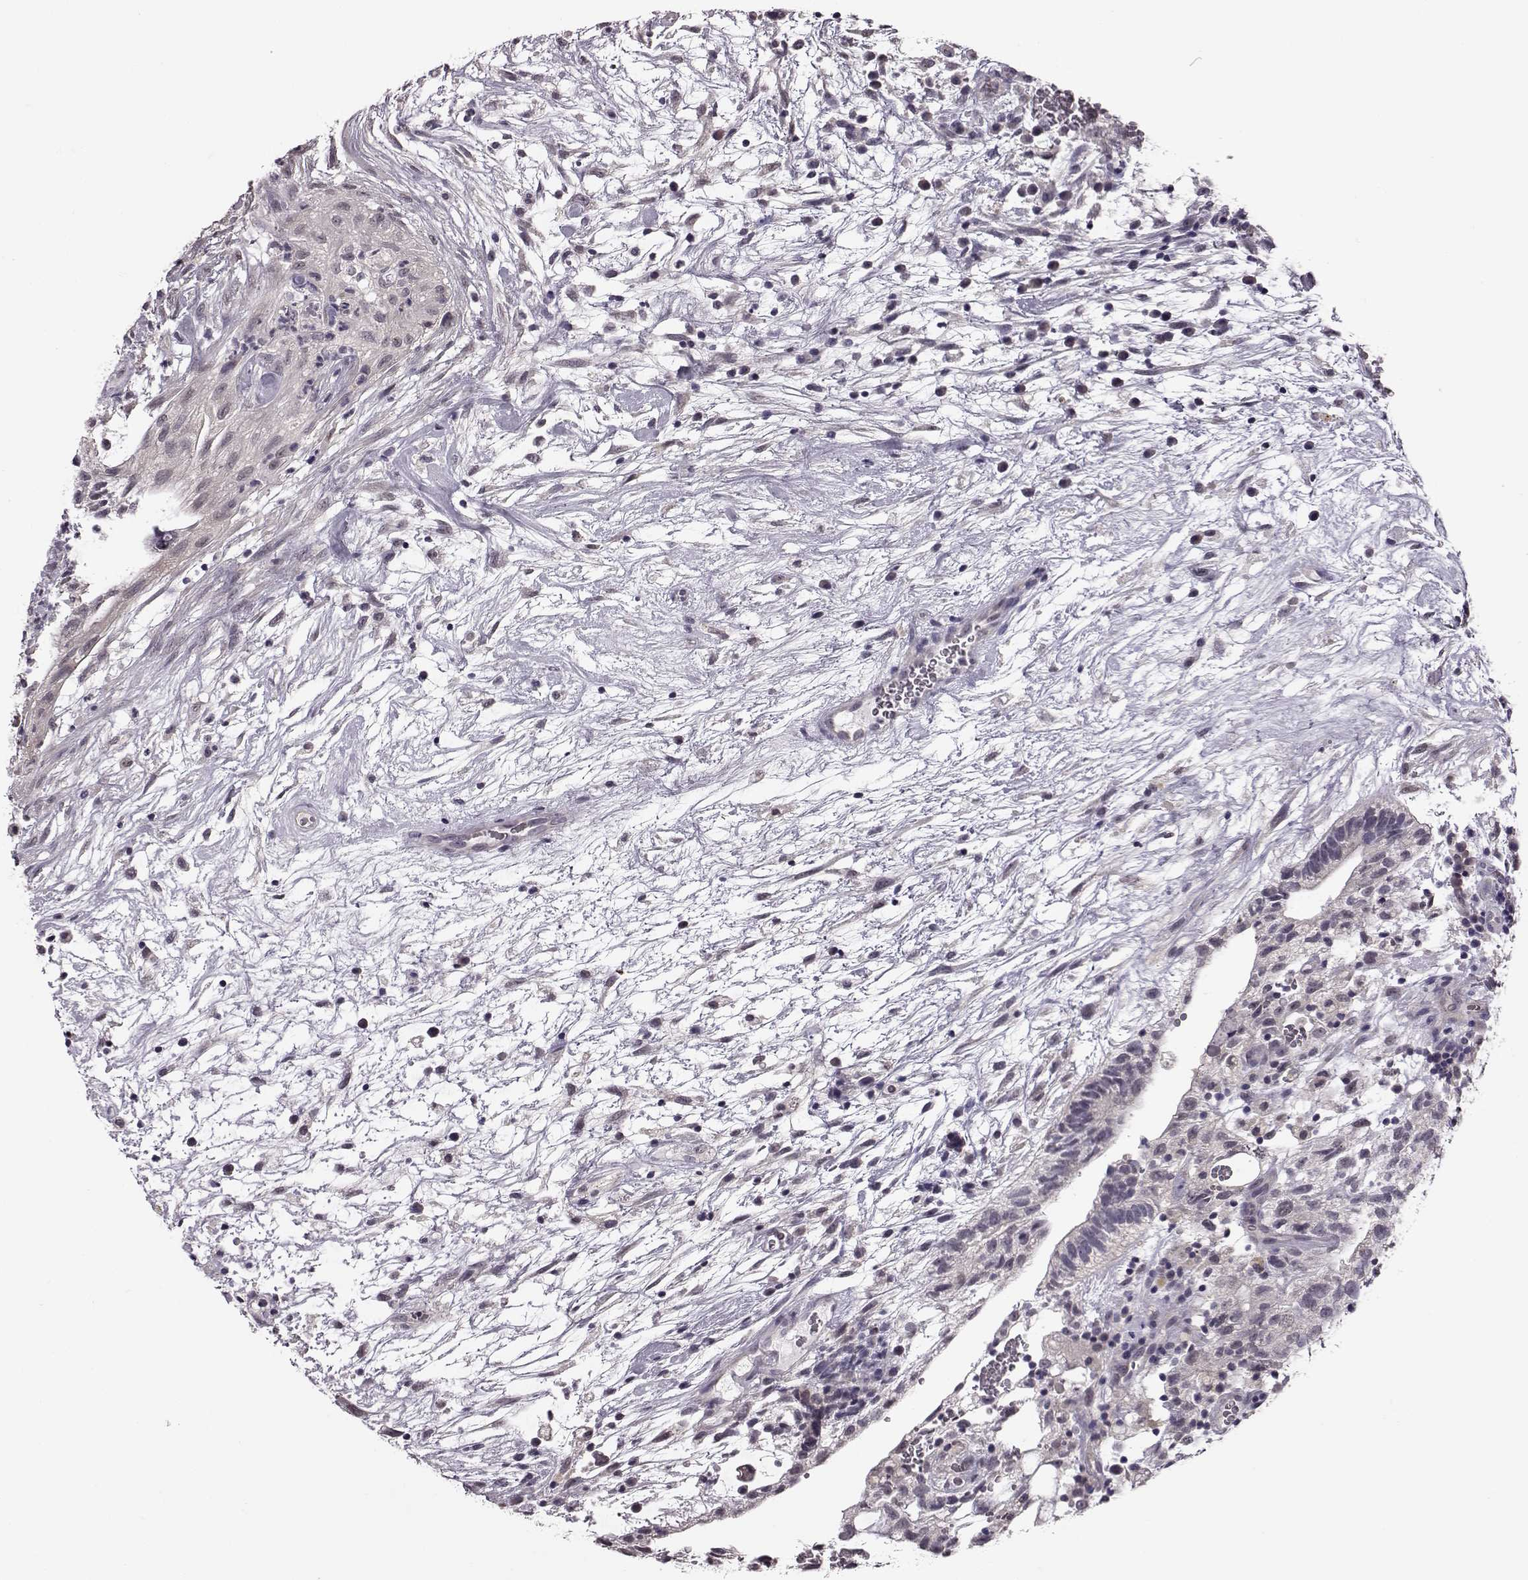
{"staining": {"intensity": "negative", "quantity": "none", "location": "none"}, "tissue": "testis cancer", "cell_type": "Tumor cells", "image_type": "cancer", "snomed": [{"axis": "morphology", "description": "Normal tissue, NOS"}, {"axis": "morphology", "description": "Carcinoma, Embryonal, NOS"}, {"axis": "topography", "description": "Testis"}], "caption": "Embryonal carcinoma (testis) was stained to show a protein in brown. There is no significant staining in tumor cells.", "gene": "C10orf62", "patient": {"sex": "male", "age": 32}}